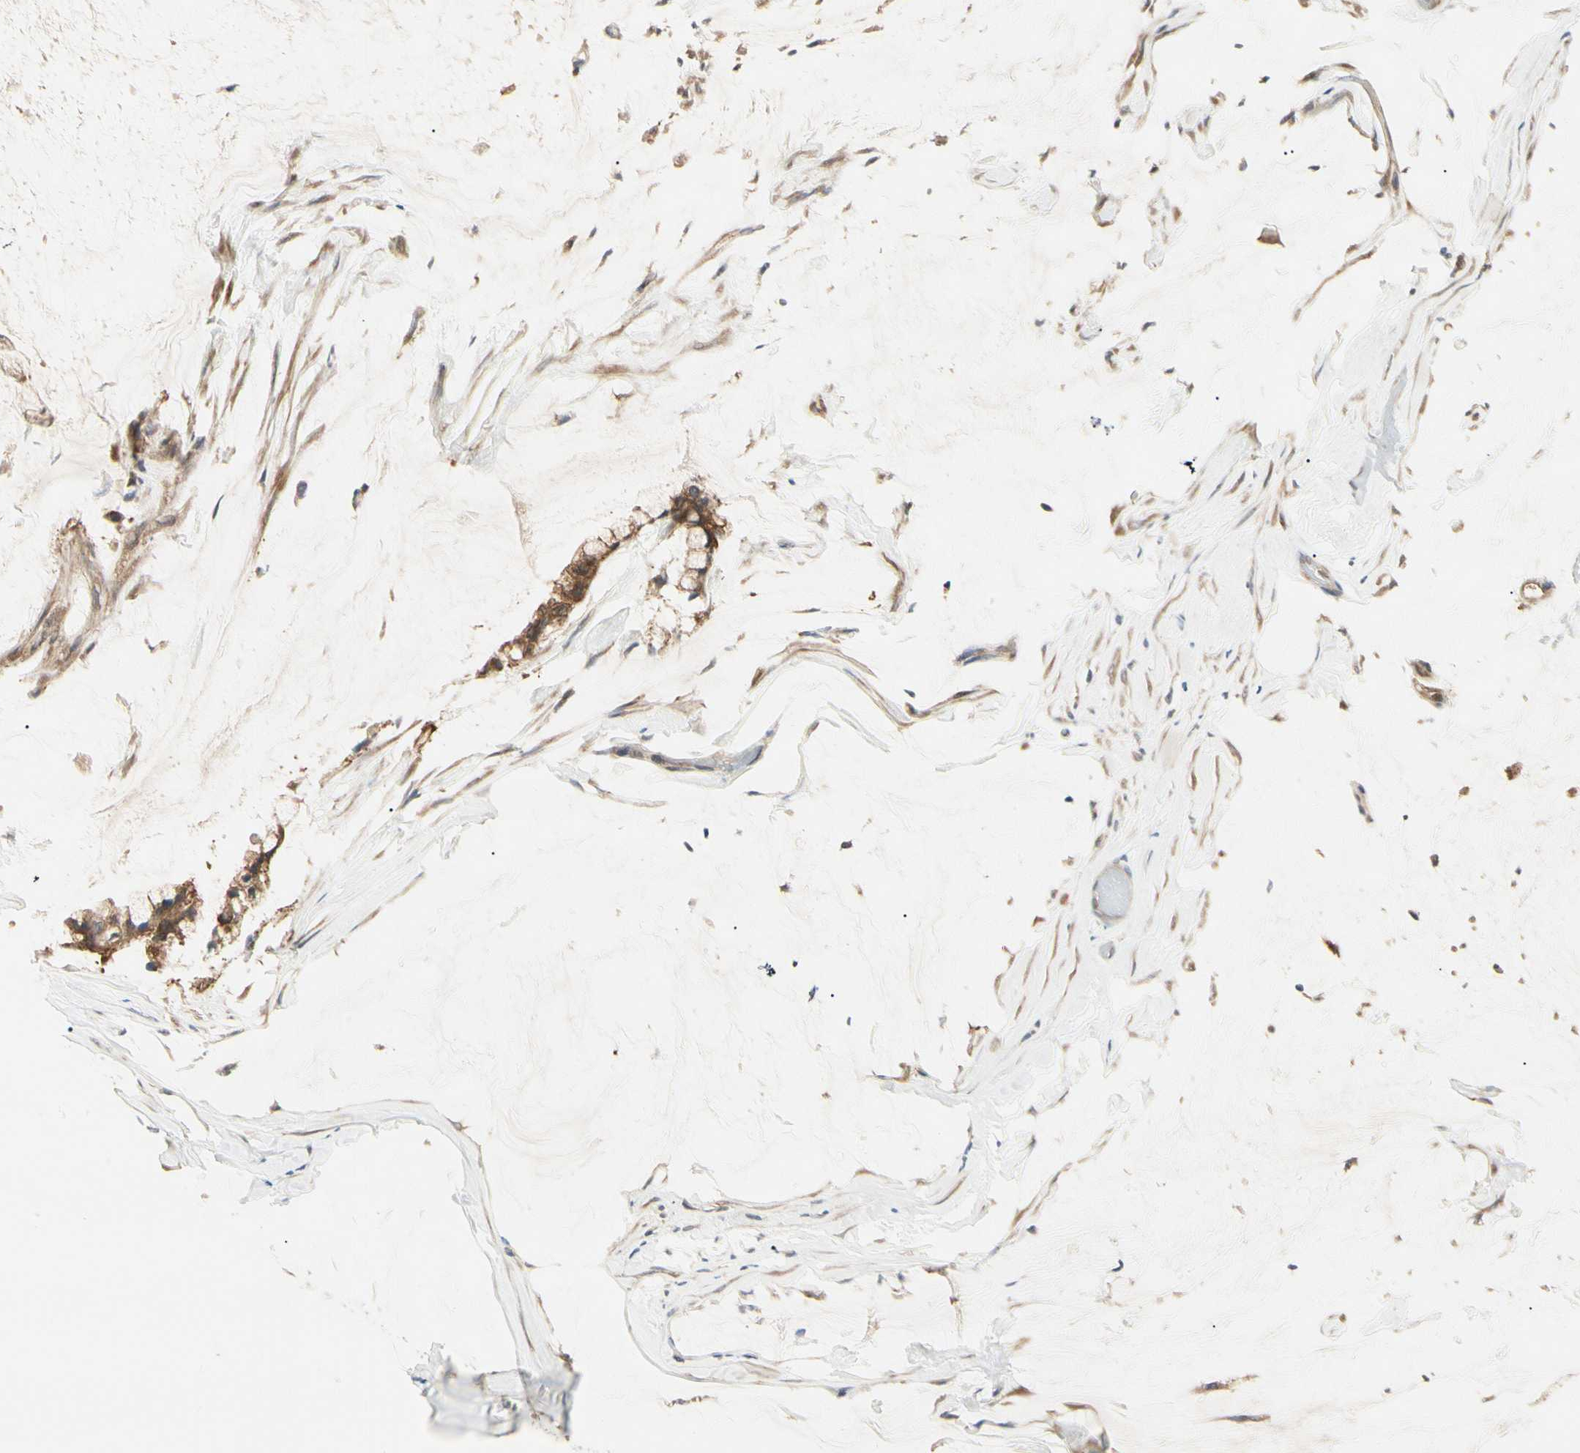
{"staining": {"intensity": "strong", "quantity": ">75%", "location": "cytoplasmic/membranous"}, "tissue": "ovarian cancer", "cell_type": "Tumor cells", "image_type": "cancer", "snomed": [{"axis": "morphology", "description": "Cystadenocarcinoma, mucinous, NOS"}, {"axis": "topography", "description": "Ovary"}], "caption": "This is a photomicrograph of immunohistochemistry (IHC) staining of ovarian cancer, which shows strong staining in the cytoplasmic/membranous of tumor cells.", "gene": "NME1-NME2", "patient": {"sex": "female", "age": 39}}